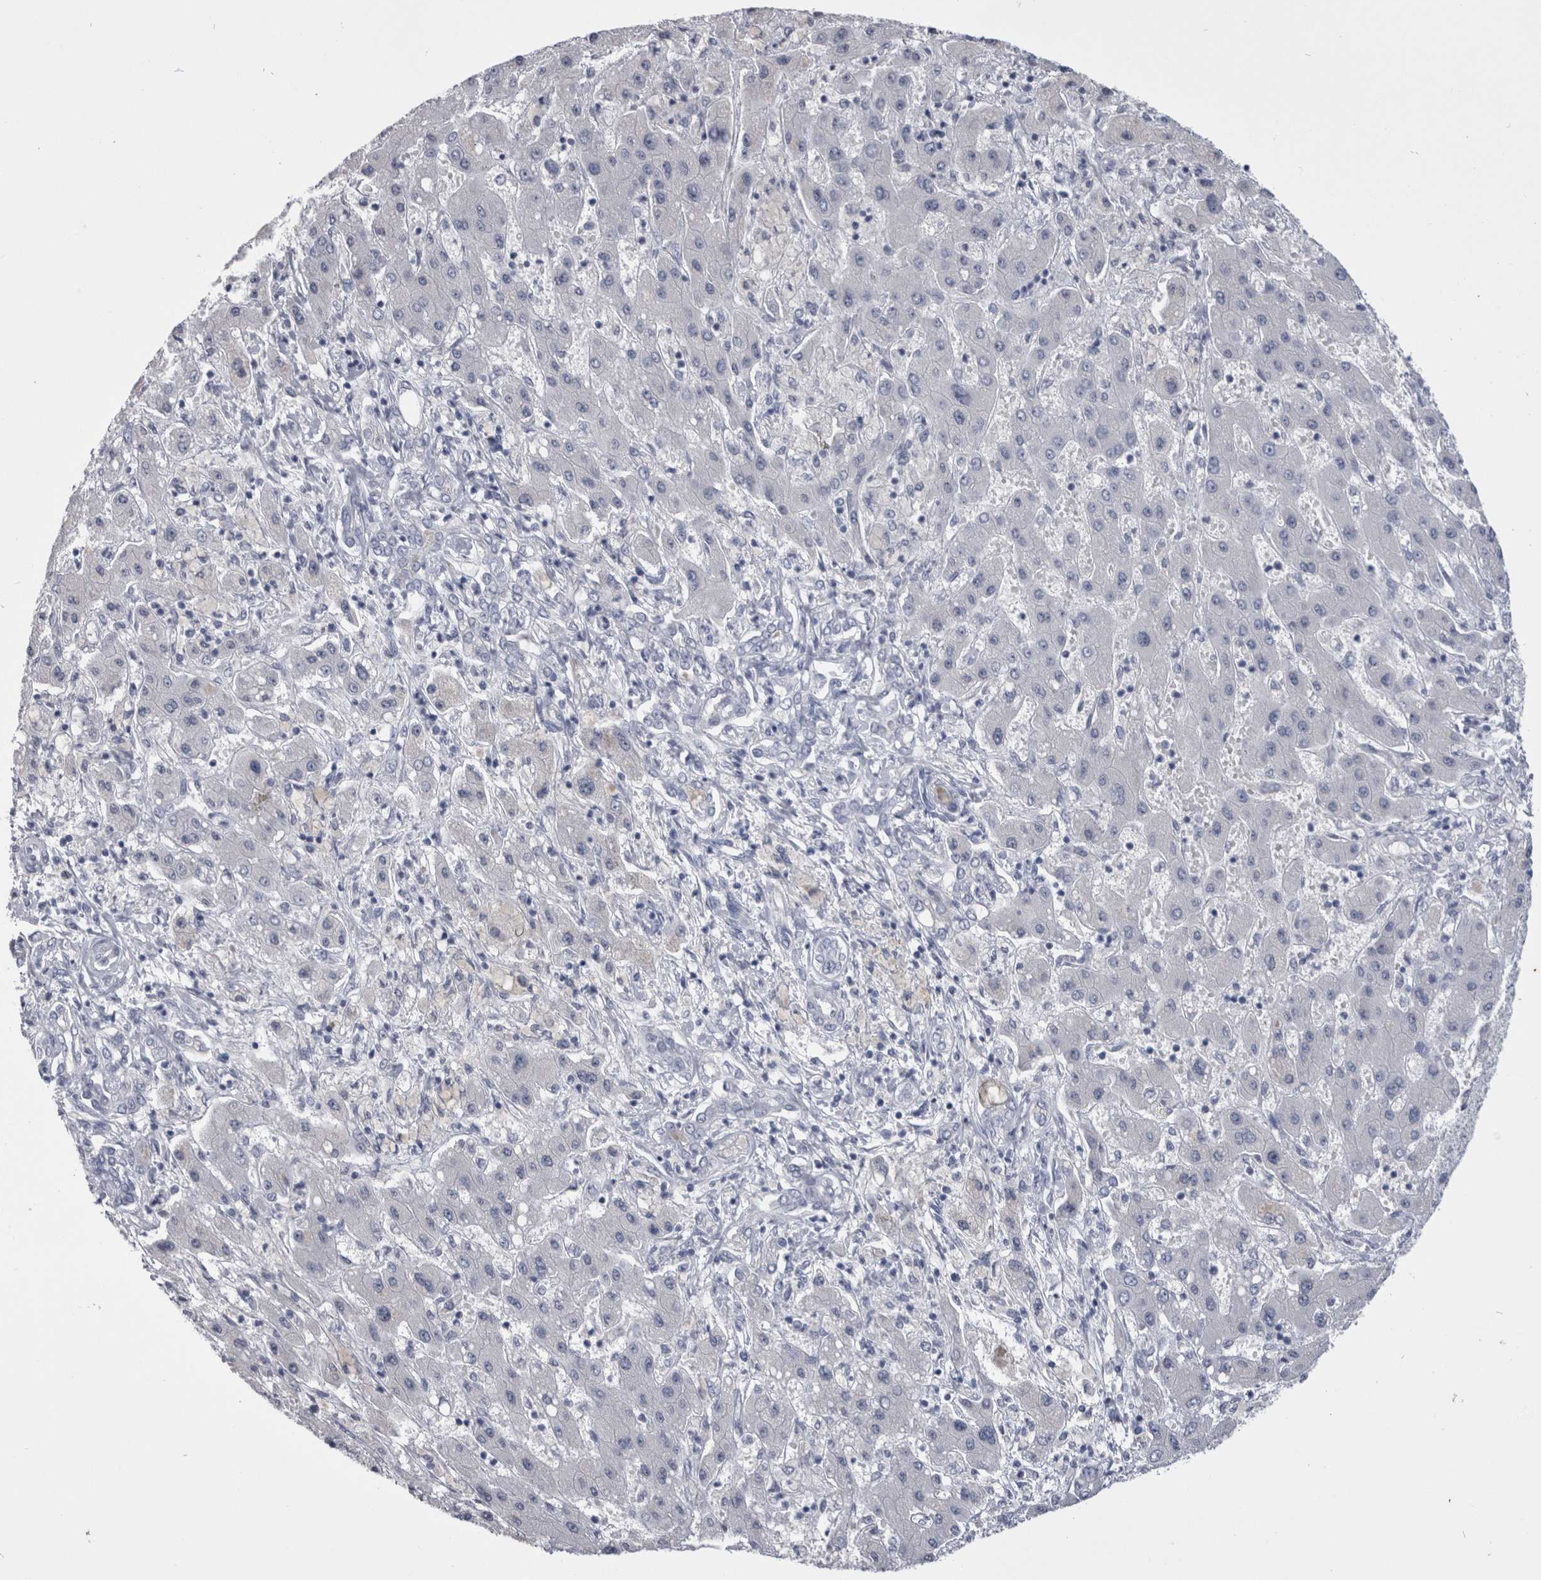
{"staining": {"intensity": "negative", "quantity": "none", "location": "none"}, "tissue": "liver cancer", "cell_type": "Tumor cells", "image_type": "cancer", "snomed": [{"axis": "morphology", "description": "Cholangiocarcinoma"}, {"axis": "topography", "description": "Liver"}], "caption": "The immunohistochemistry histopathology image has no significant staining in tumor cells of liver cancer (cholangiocarcinoma) tissue. (IHC, brightfield microscopy, high magnification).", "gene": "PAX5", "patient": {"sex": "male", "age": 50}}